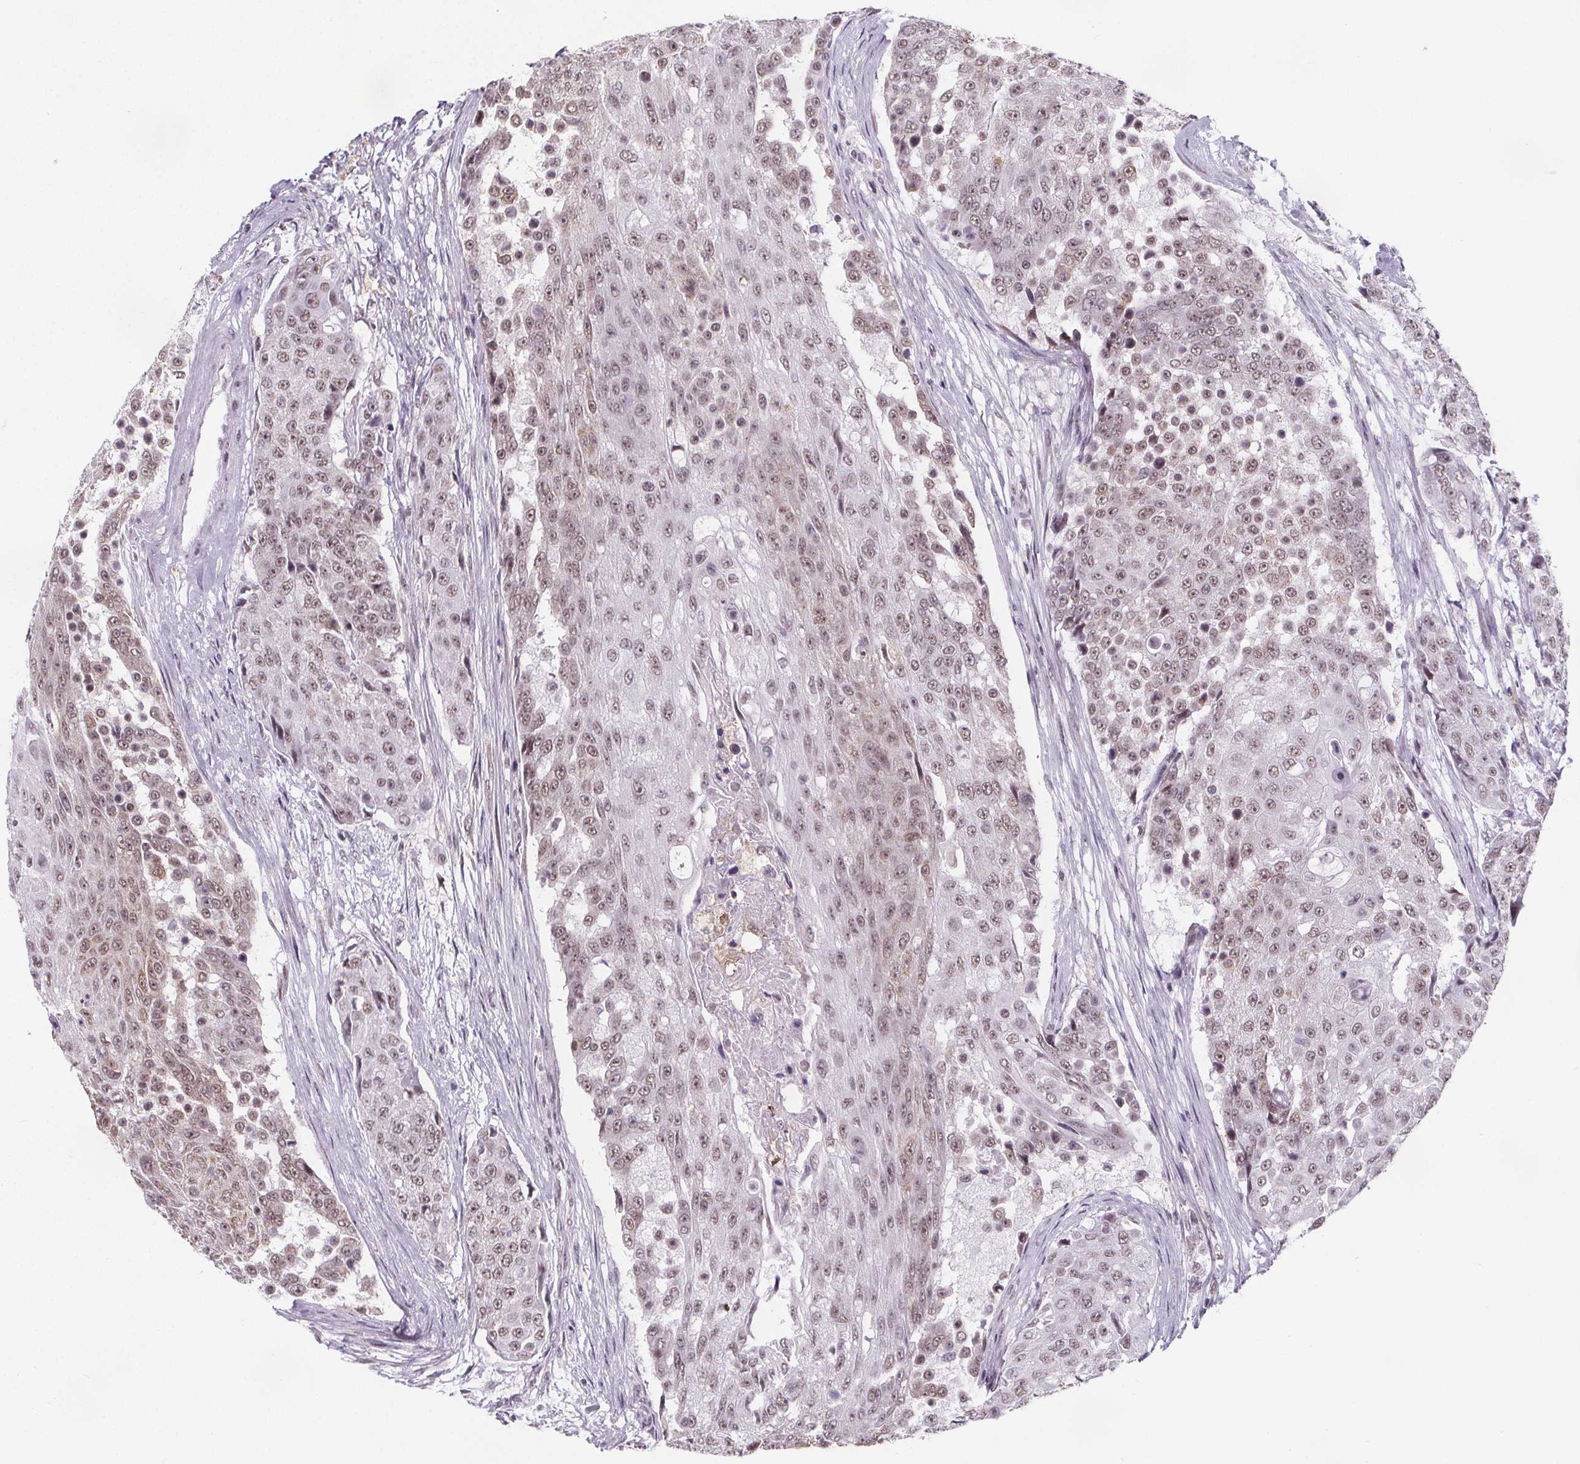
{"staining": {"intensity": "moderate", "quantity": ">75%", "location": "nuclear"}, "tissue": "urothelial cancer", "cell_type": "Tumor cells", "image_type": "cancer", "snomed": [{"axis": "morphology", "description": "Urothelial carcinoma, High grade"}, {"axis": "topography", "description": "Urinary bladder"}], "caption": "Immunohistochemistry (IHC) micrograph of human urothelial cancer stained for a protein (brown), which demonstrates medium levels of moderate nuclear expression in about >75% of tumor cells.", "gene": "ZNF572", "patient": {"sex": "female", "age": 63}}